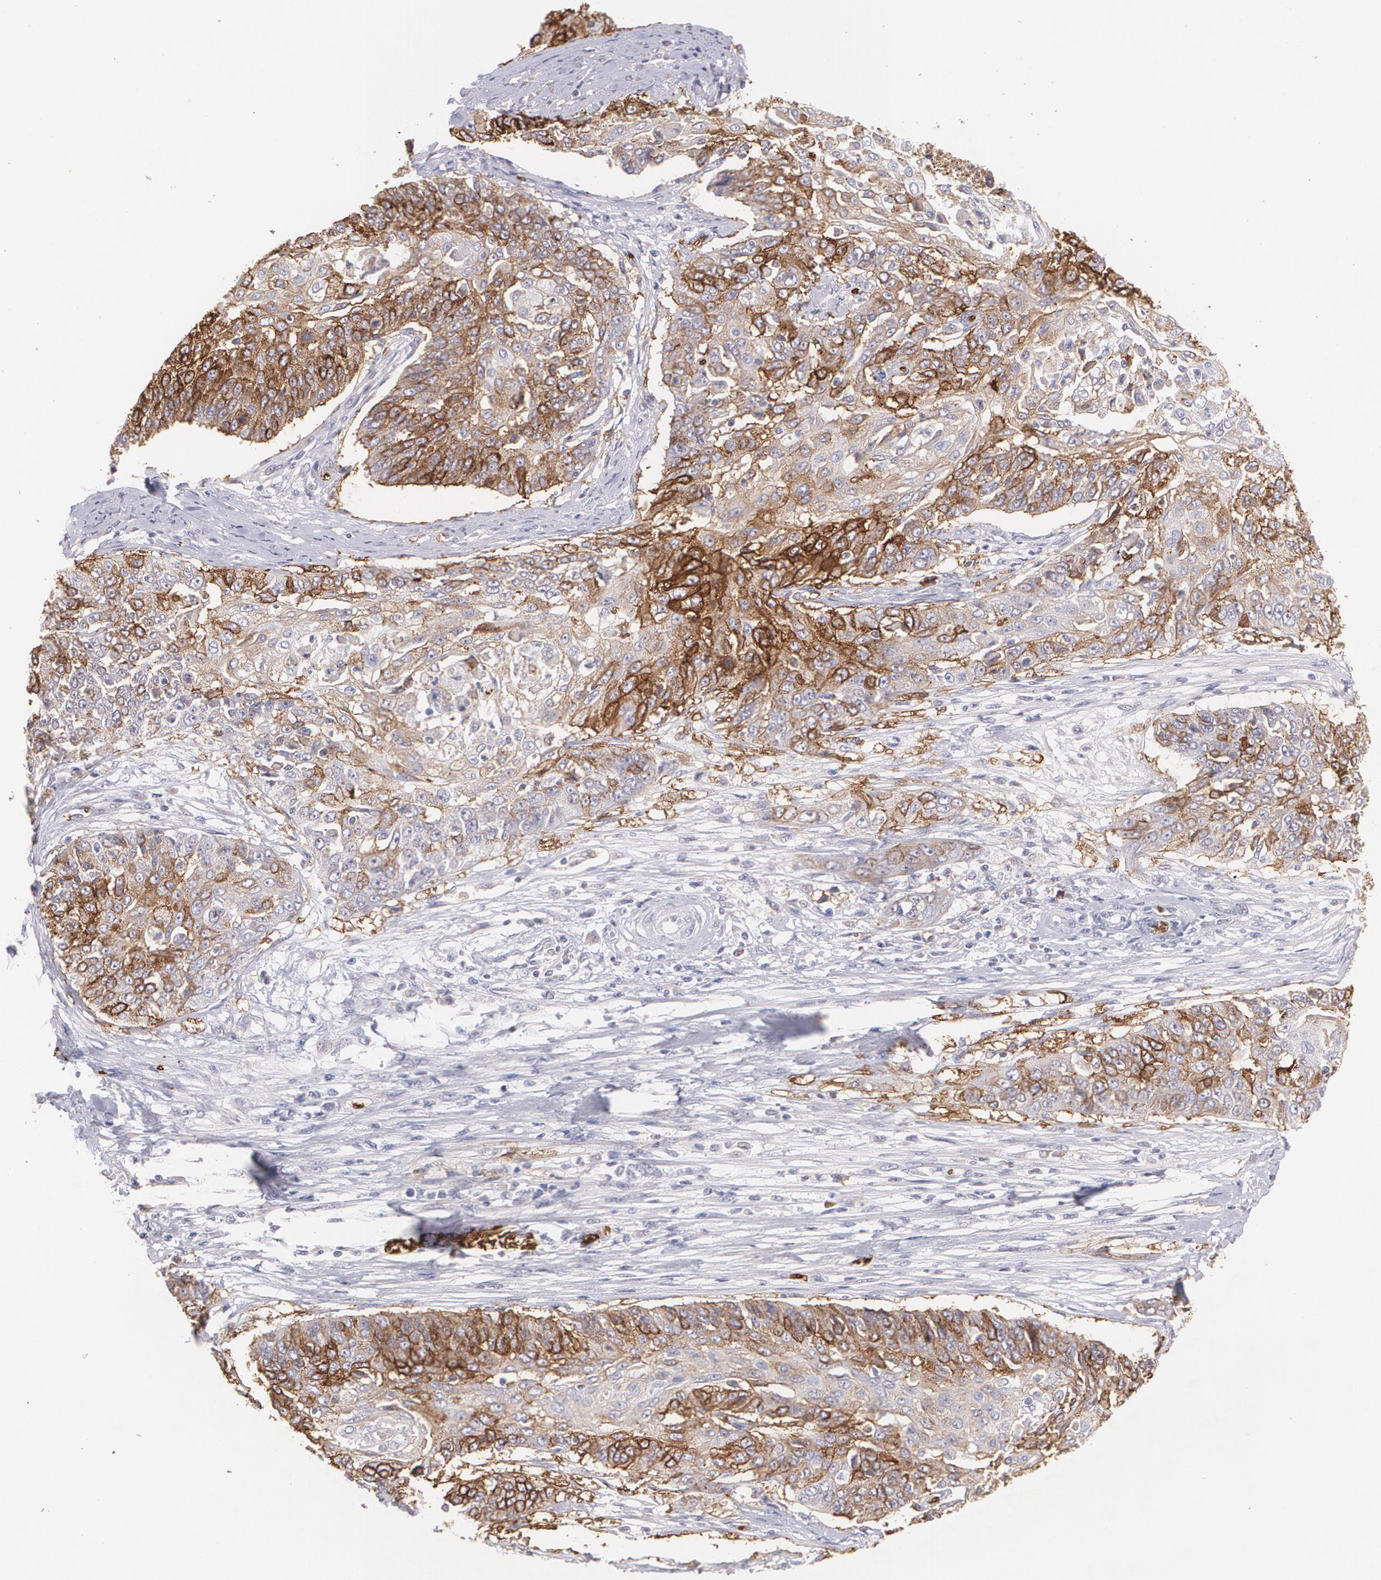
{"staining": {"intensity": "strong", "quantity": ">75%", "location": "cytoplasmic/membranous"}, "tissue": "cervical cancer", "cell_type": "Tumor cells", "image_type": "cancer", "snomed": [{"axis": "morphology", "description": "Squamous cell carcinoma, NOS"}, {"axis": "topography", "description": "Cervix"}], "caption": "A histopathology image of human cervical squamous cell carcinoma stained for a protein displays strong cytoplasmic/membranous brown staining in tumor cells. (DAB IHC with brightfield microscopy, high magnification).", "gene": "SLC2A1", "patient": {"sex": "female", "age": 64}}